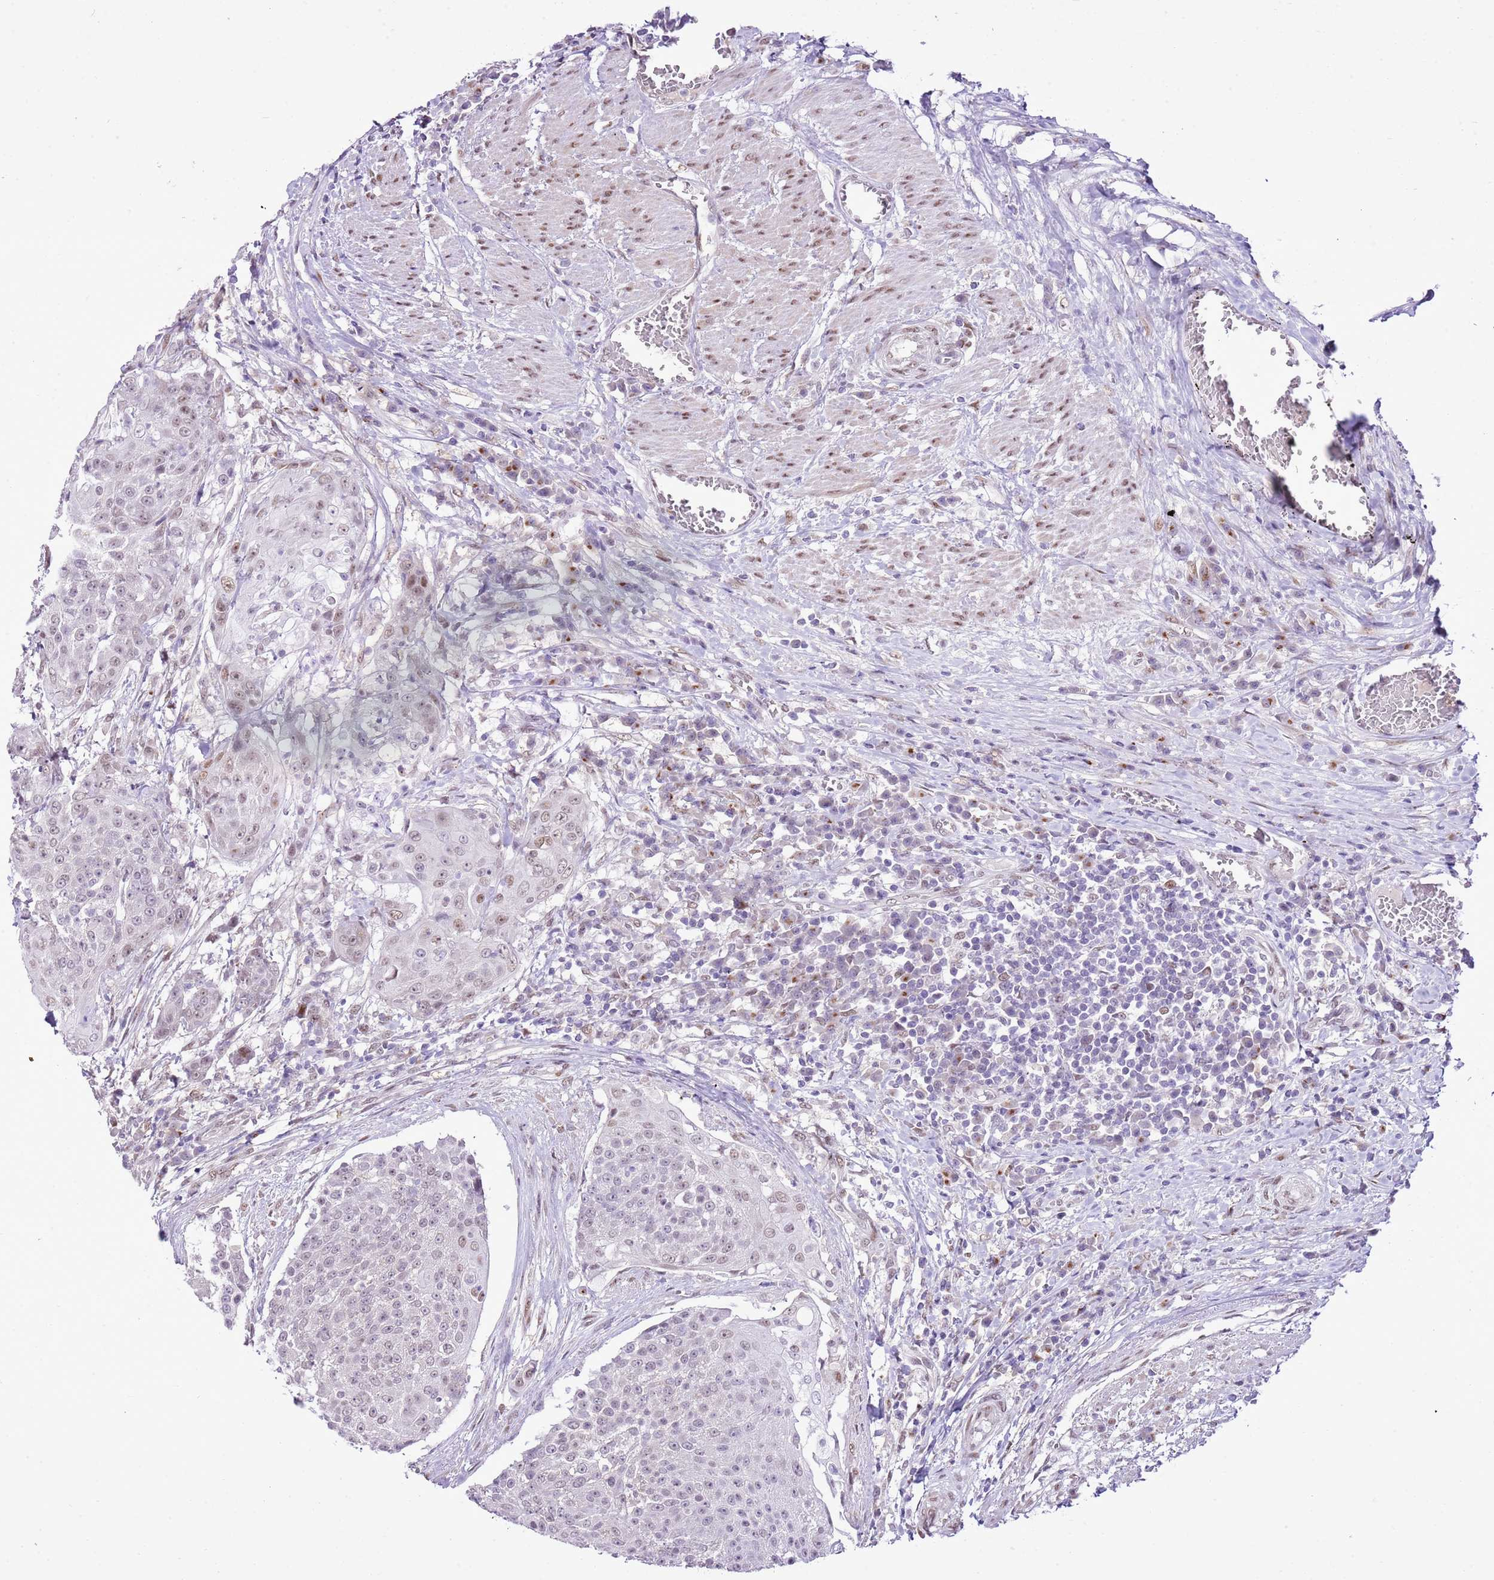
{"staining": {"intensity": "weak", "quantity": "<25%", "location": "nuclear"}, "tissue": "urothelial cancer", "cell_type": "Tumor cells", "image_type": "cancer", "snomed": [{"axis": "morphology", "description": "Urothelial carcinoma, High grade"}, {"axis": "topography", "description": "Urinary bladder"}], "caption": "This is a micrograph of IHC staining of urothelial carcinoma (high-grade), which shows no positivity in tumor cells.", "gene": "NACC2", "patient": {"sex": "female", "age": 63}}